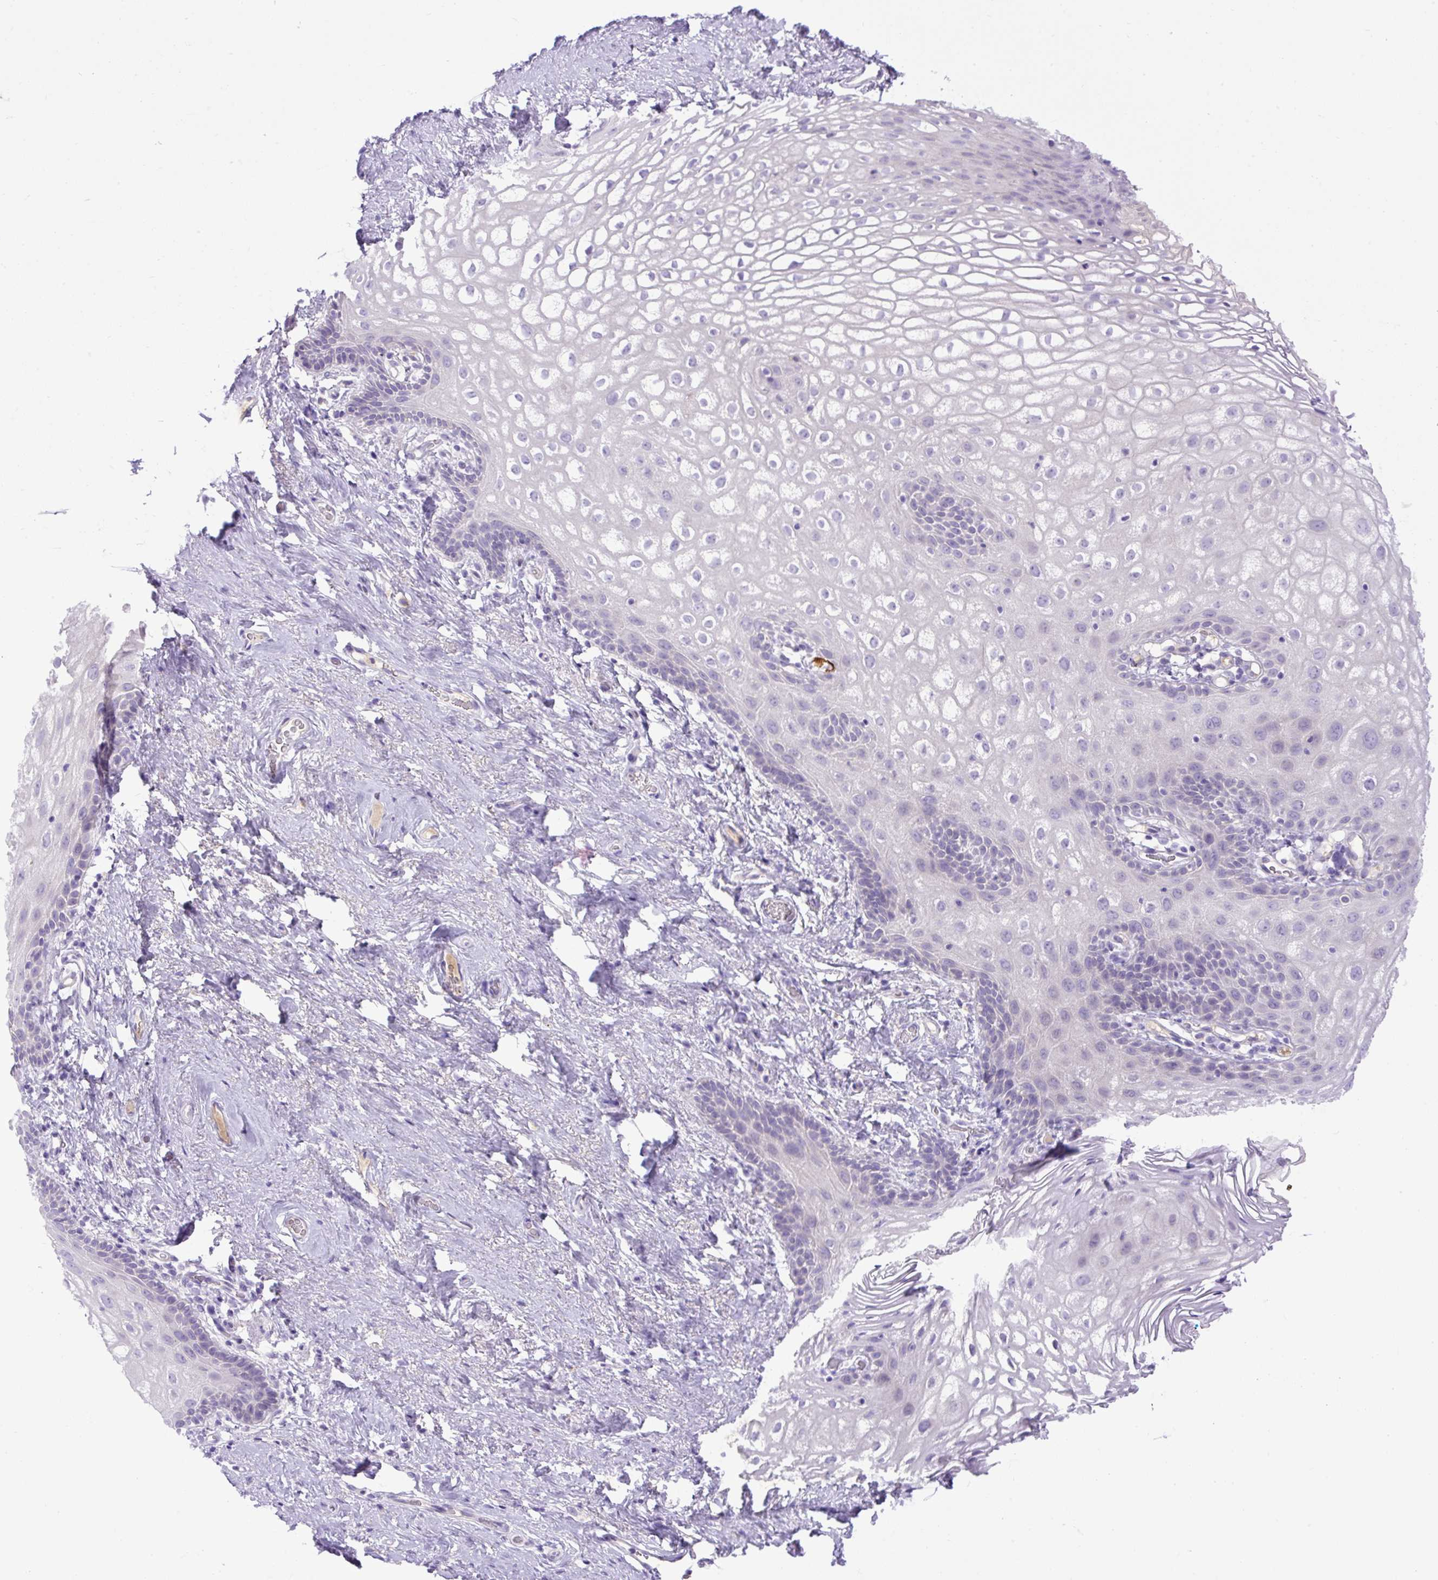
{"staining": {"intensity": "negative", "quantity": "none", "location": "none"}, "tissue": "vagina", "cell_type": "Squamous epithelial cells", "image_type": "normal", "snomed": [{"axis": "morphology", "description": "Normal tissue, NOS"}, {"axis": "topography", "description": "Vagina"}, {"axis": "topography", "description": "Peripheral nerve tissue"}], "caption": "This is a histopathology image of immunohistochemistry (IHC) staining of unremarkable vagina, which shows no staining in squamous epithelial cells.", "gene": "SPTBN5", "patient": {"sex": "female", "age": 71}}